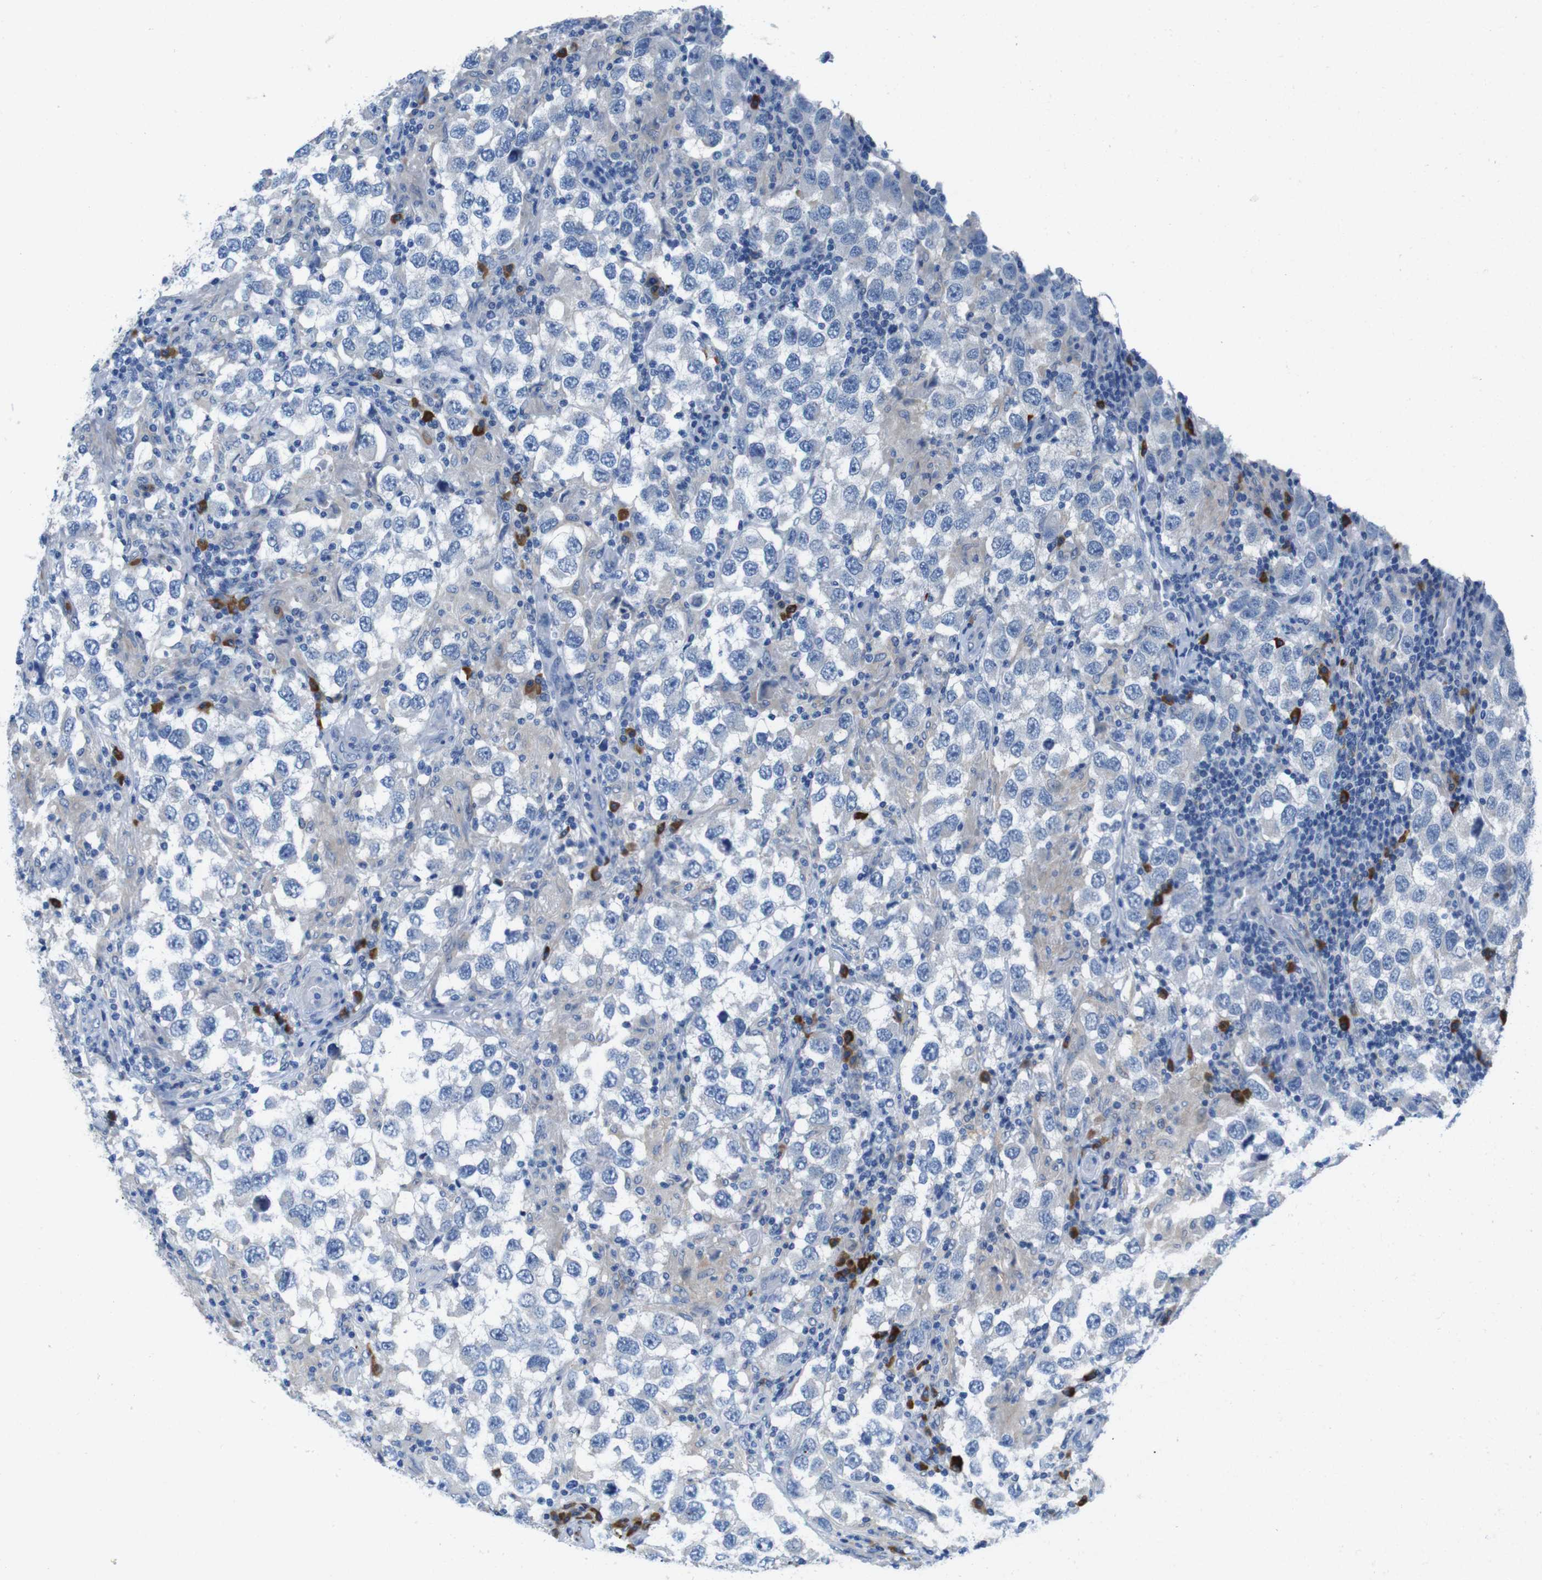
{"staining": {"intensity": "negative", "quantity": "none", "location": "none"}, "tissue": "testis cancer", "cell_type": "Tumor cells", "image_type": "cancer", "snomed": [{"axis": "morphology", "description": "Carcinoma, Embryonal, NOS"}, {"axis": "topography", "description": "Testis"}], "caption": "DAB (3,3'-diaminobenzidine) immunohistochemical staining of testis cancer (embryonal carcinoma) shows no significant expression in tumor cells.", "gene": "CLMN", "patient": {"sex": "male", "age": 21}}